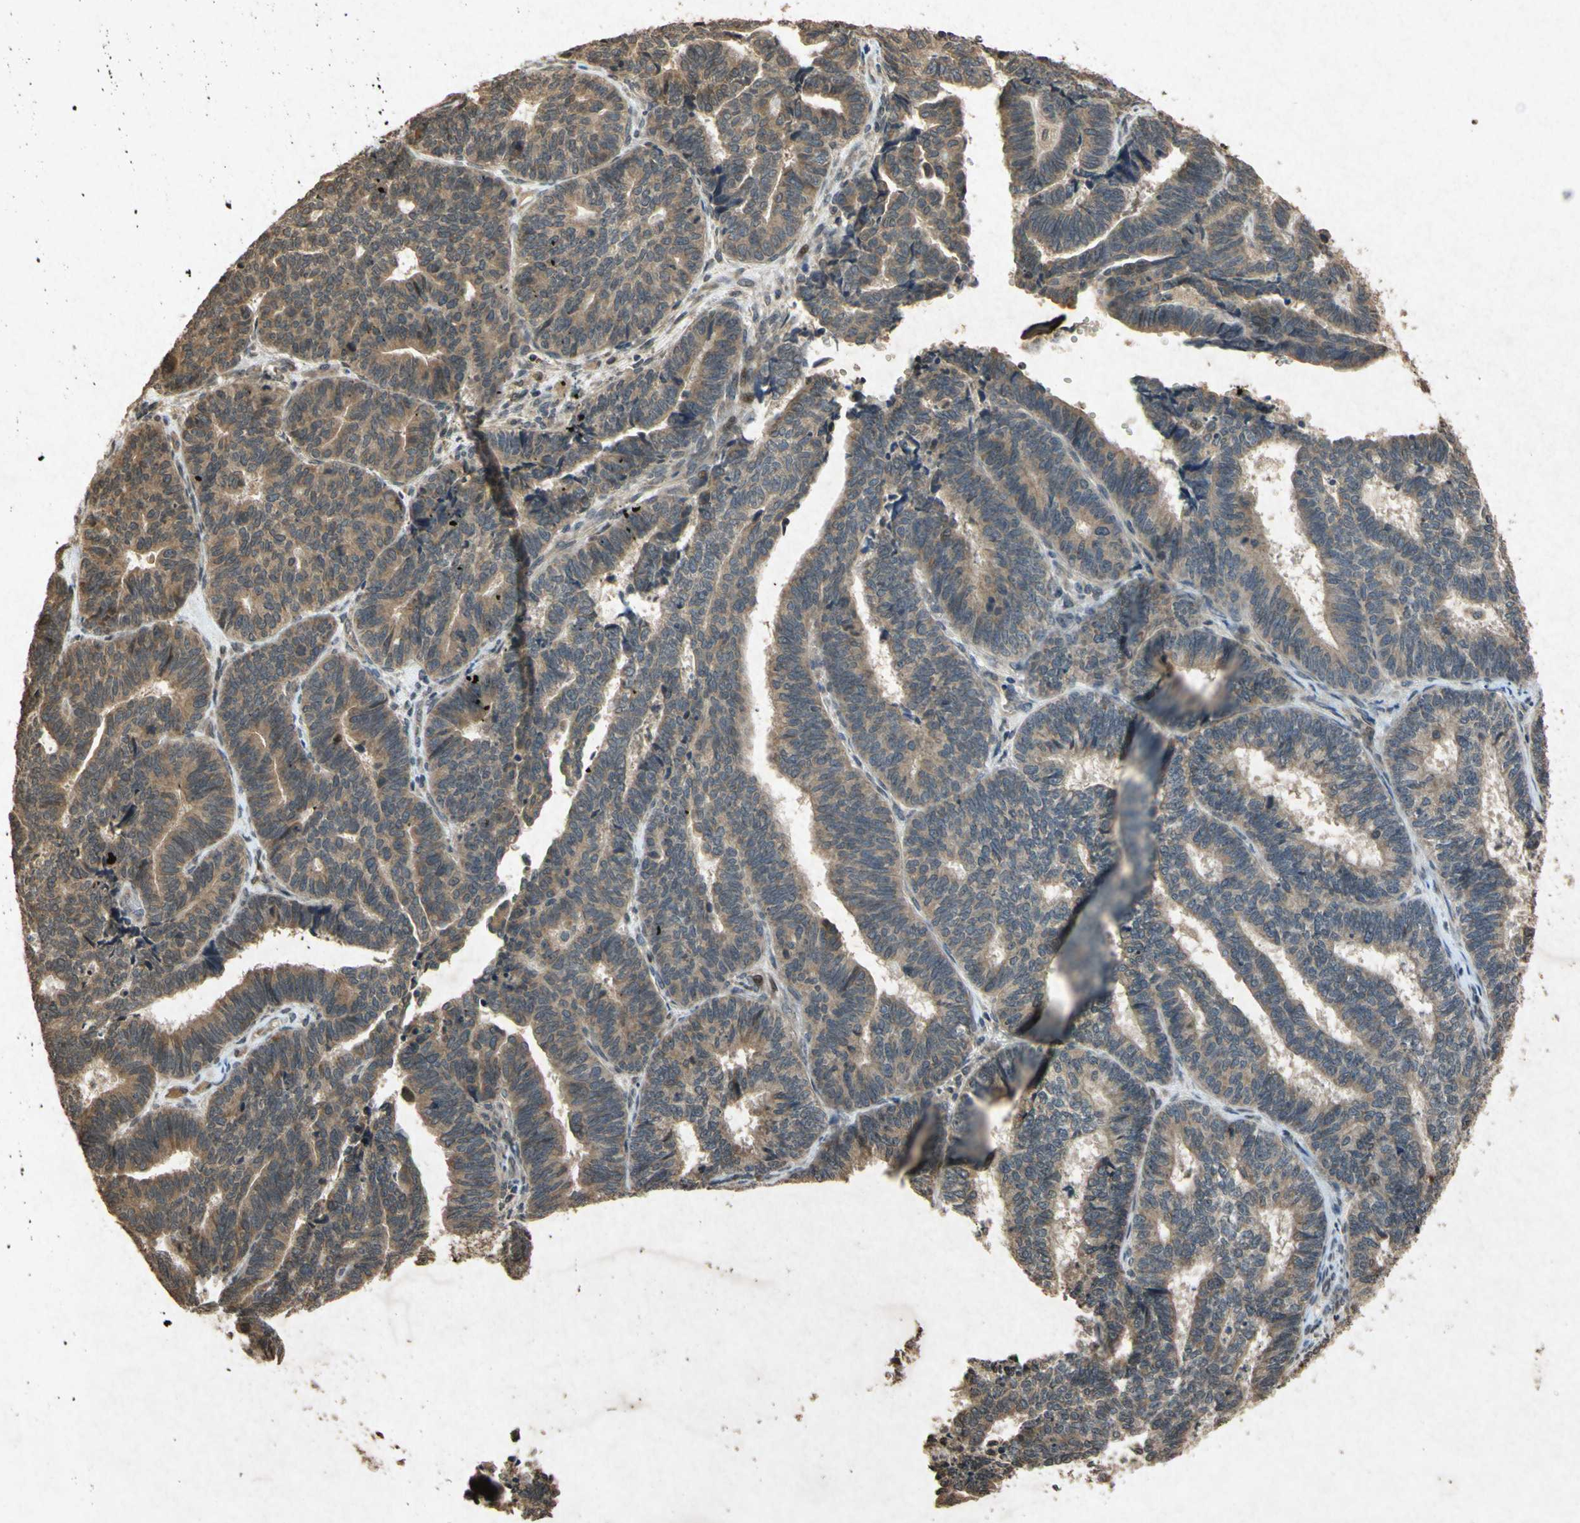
{"staining": {"intensity": "weak", "quantity": ">75%", "location": "cytoplasmic/membranous"}, "tissue": "endometrial cancer", "cell_type": "Tumor cells", "image_type": "cancer", "snomed": [{"axis": "morphology", "description": "Adenocarcinoma, NOS"}, {"axis": "topography", "description": "Endometrium"}], "caption": "About >75% of tumor cells in adenocarcinoma (endometrial) reveal weak cytoplasmic/membranous protein positivity as visualized by brown immunohistochemical staining.", "gene": "ATP6V1H", "patient": {"sex": "female", "age": 70}}